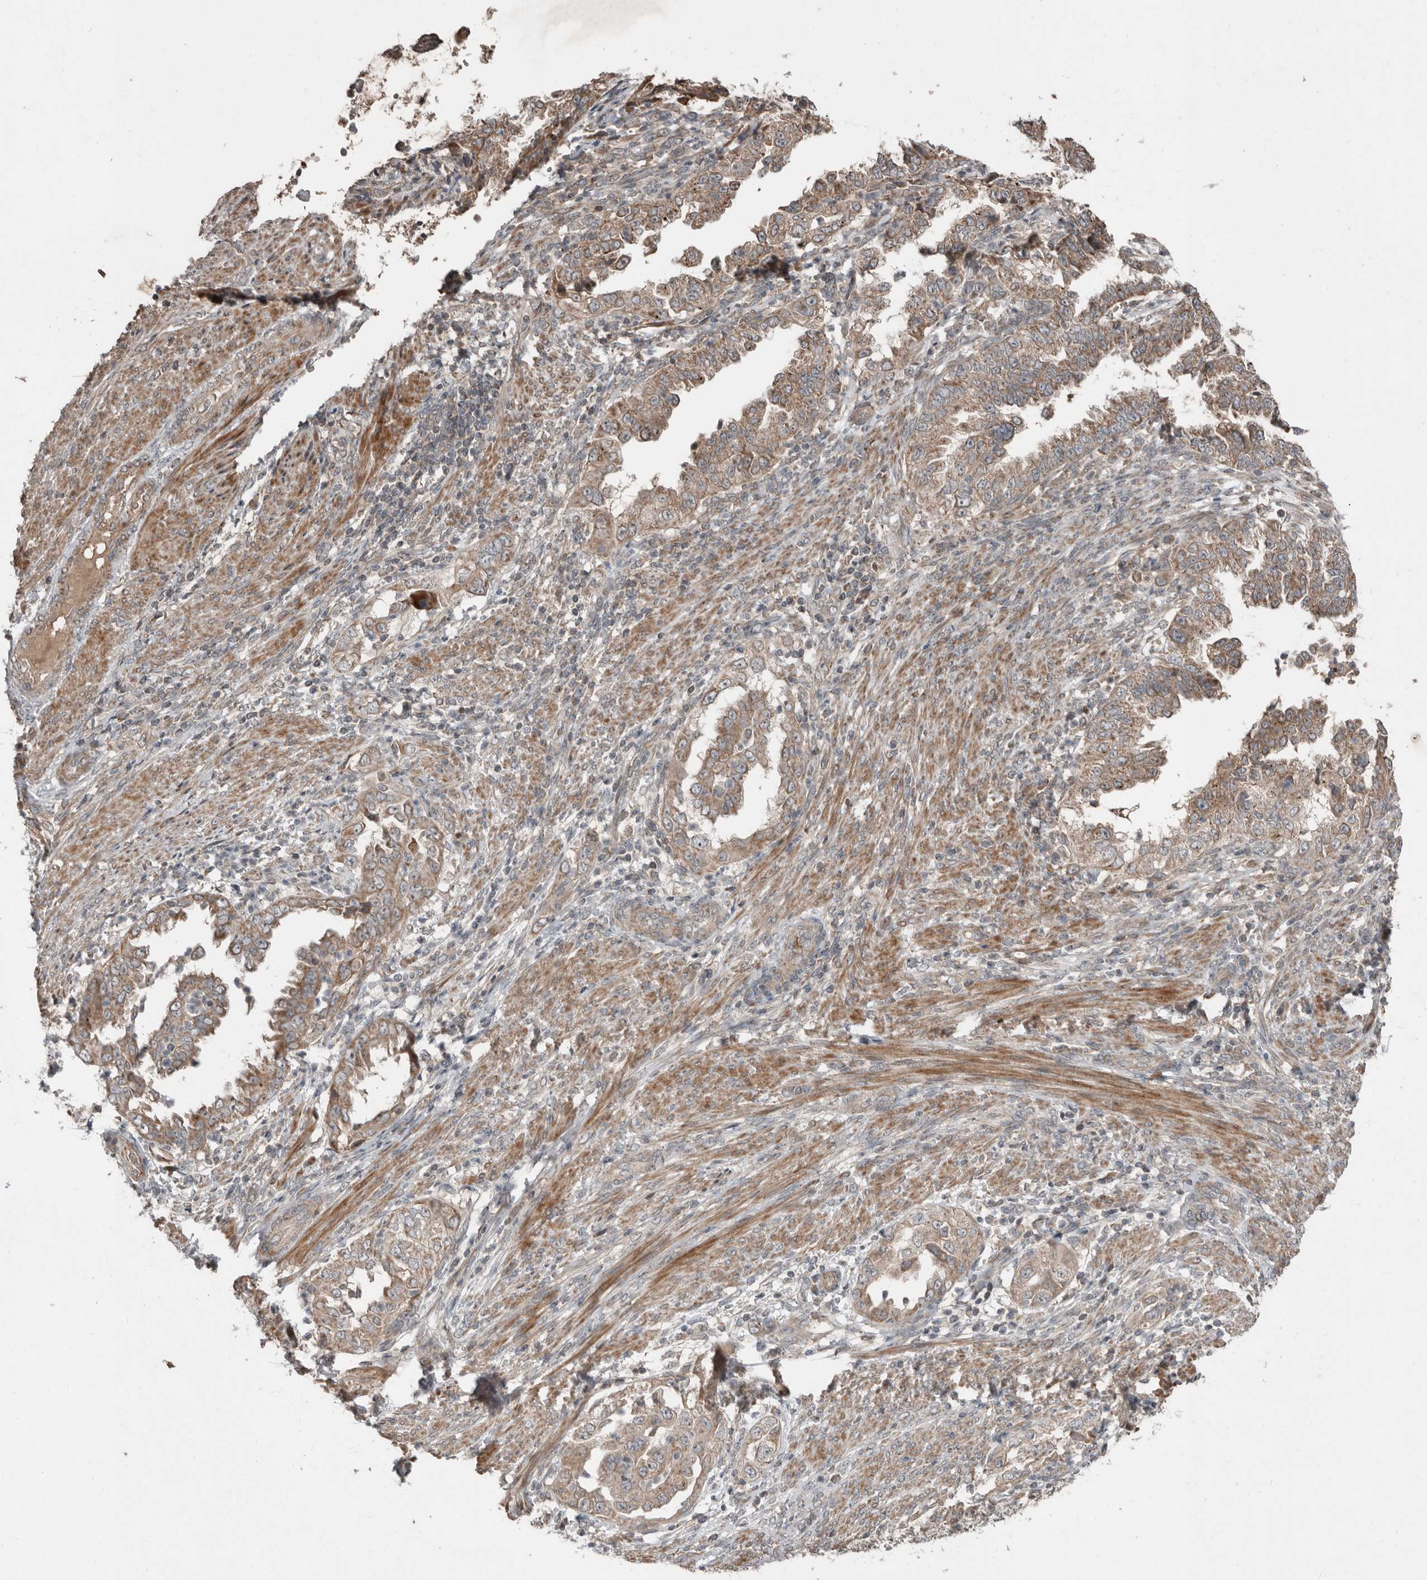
{"staining": {"intensity": "moderate", "quantity": ">75%", "location": "cytoplasmic/membranous"}, "tissue": "endometrial cancer", "cell_type": "Tumor cells", "image_type": "cancer", "snomed": [{"axis": "morphology", "description": "Adenocarcinoma, NOS"}, {"axis": "topography", "description": "Endometrium"}], "caption": "Adenocarcinoma (endometrial) was stained to show a protein in brown. There is medium levels of moderate cytoplasmic/membranous expression in approximately >75% of tumor cells. (DAB (3,3'-diaminobenzidine) = brown stain, brightfield microscopy at high magnification).", "gene": "SLC6A7", "patient": {"sex": "female", "age": 85}}